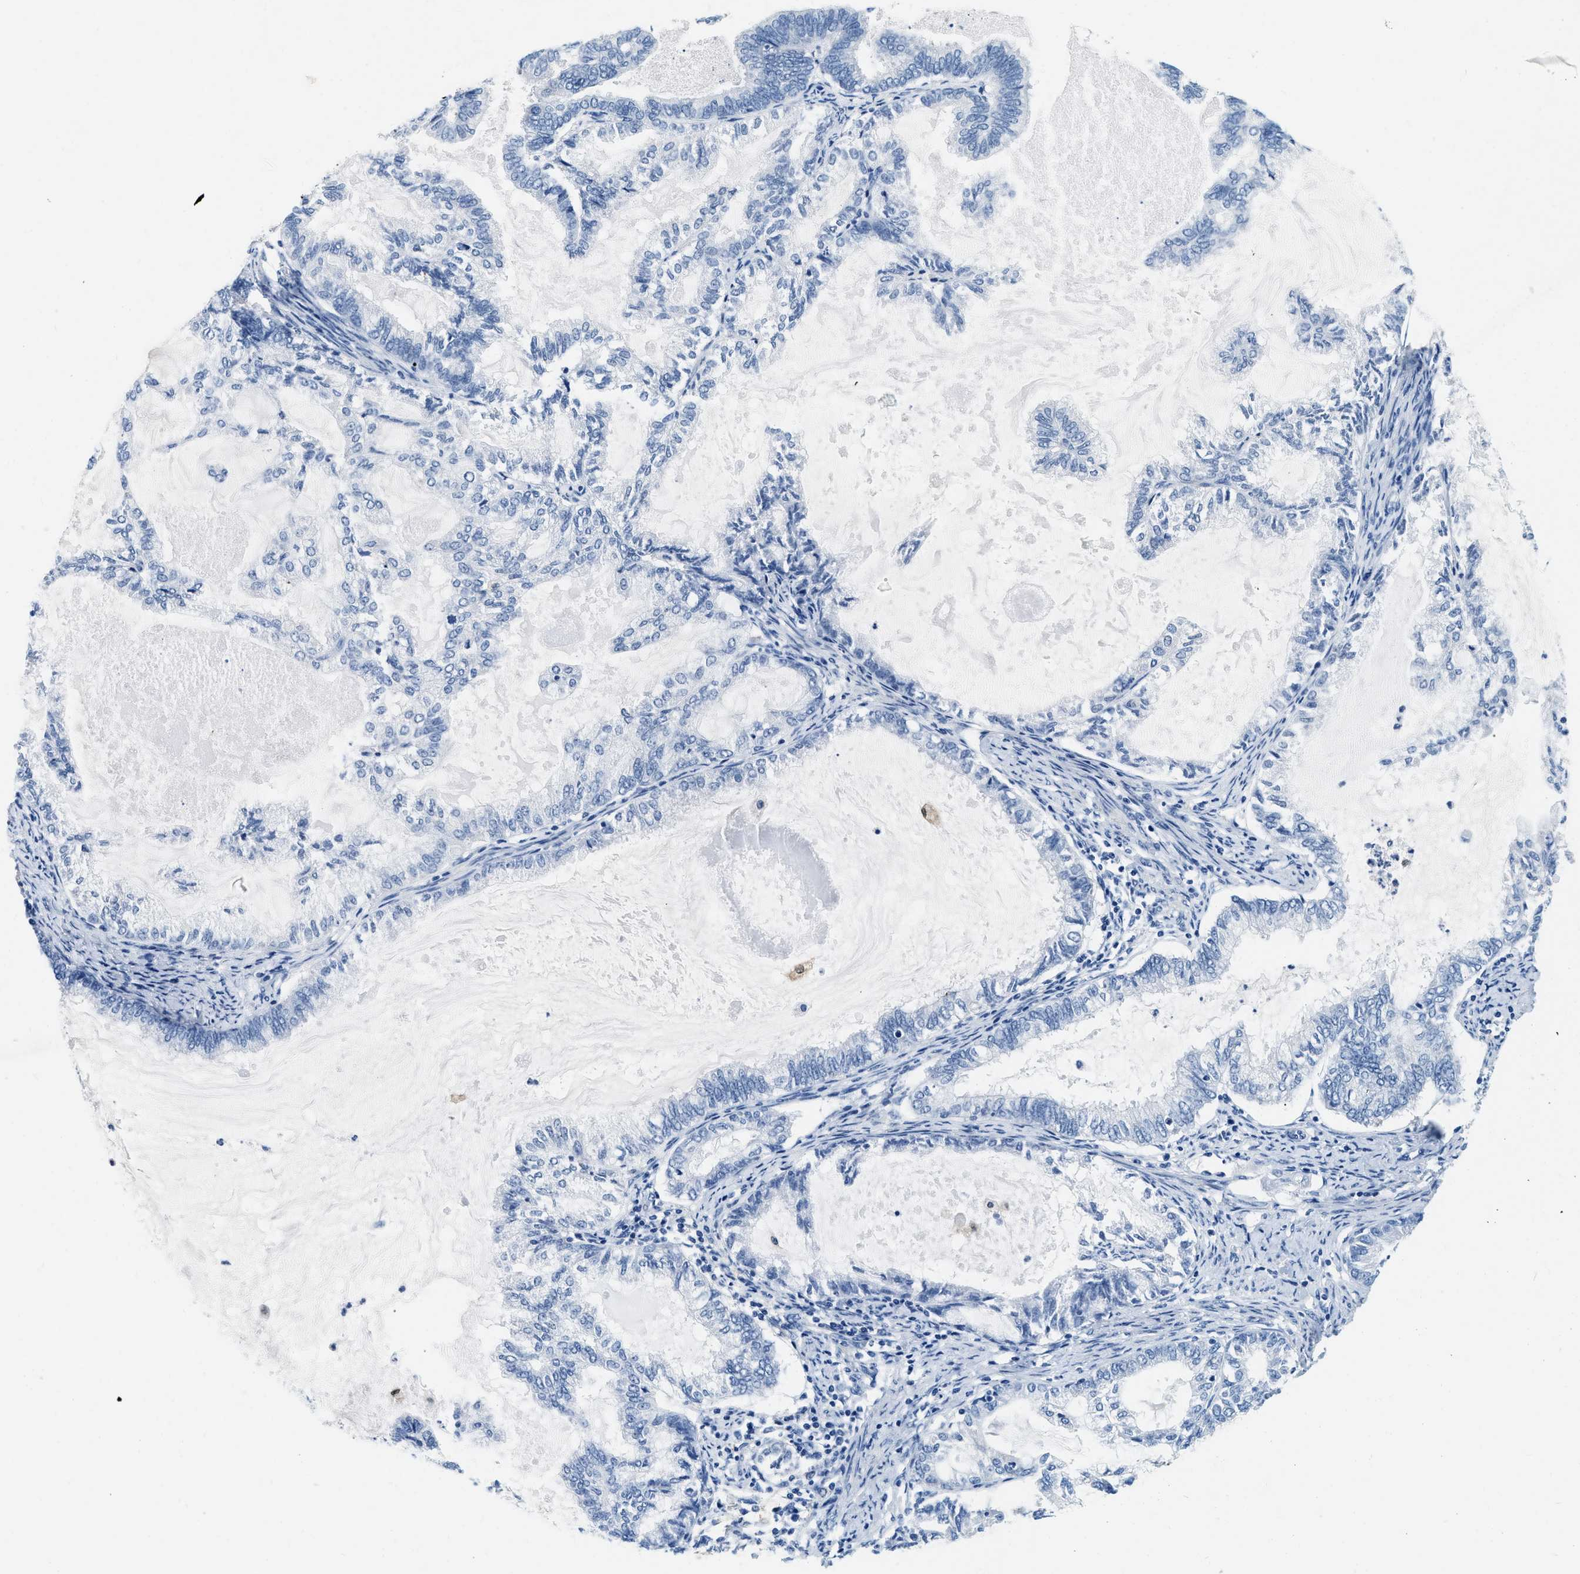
{"staining": {"intensity": "negative", "quantity": "none", "location": "none"}, "tissue": "endometrial cancer", "cell_type": "Tumor cells", "image_type": "cancer", "snomed": [{"axis": "morphology", "description": "Adenocarcinoma, NOS"}, {"axis": "topography", "description": "Endometrium"}], "caption": "The photomicrograph demonstrates no significant positivity in tumor cells of endometrial cancer.", "gene": "EIF2AK2", "patient": {"sex": "female", "age": 86}}